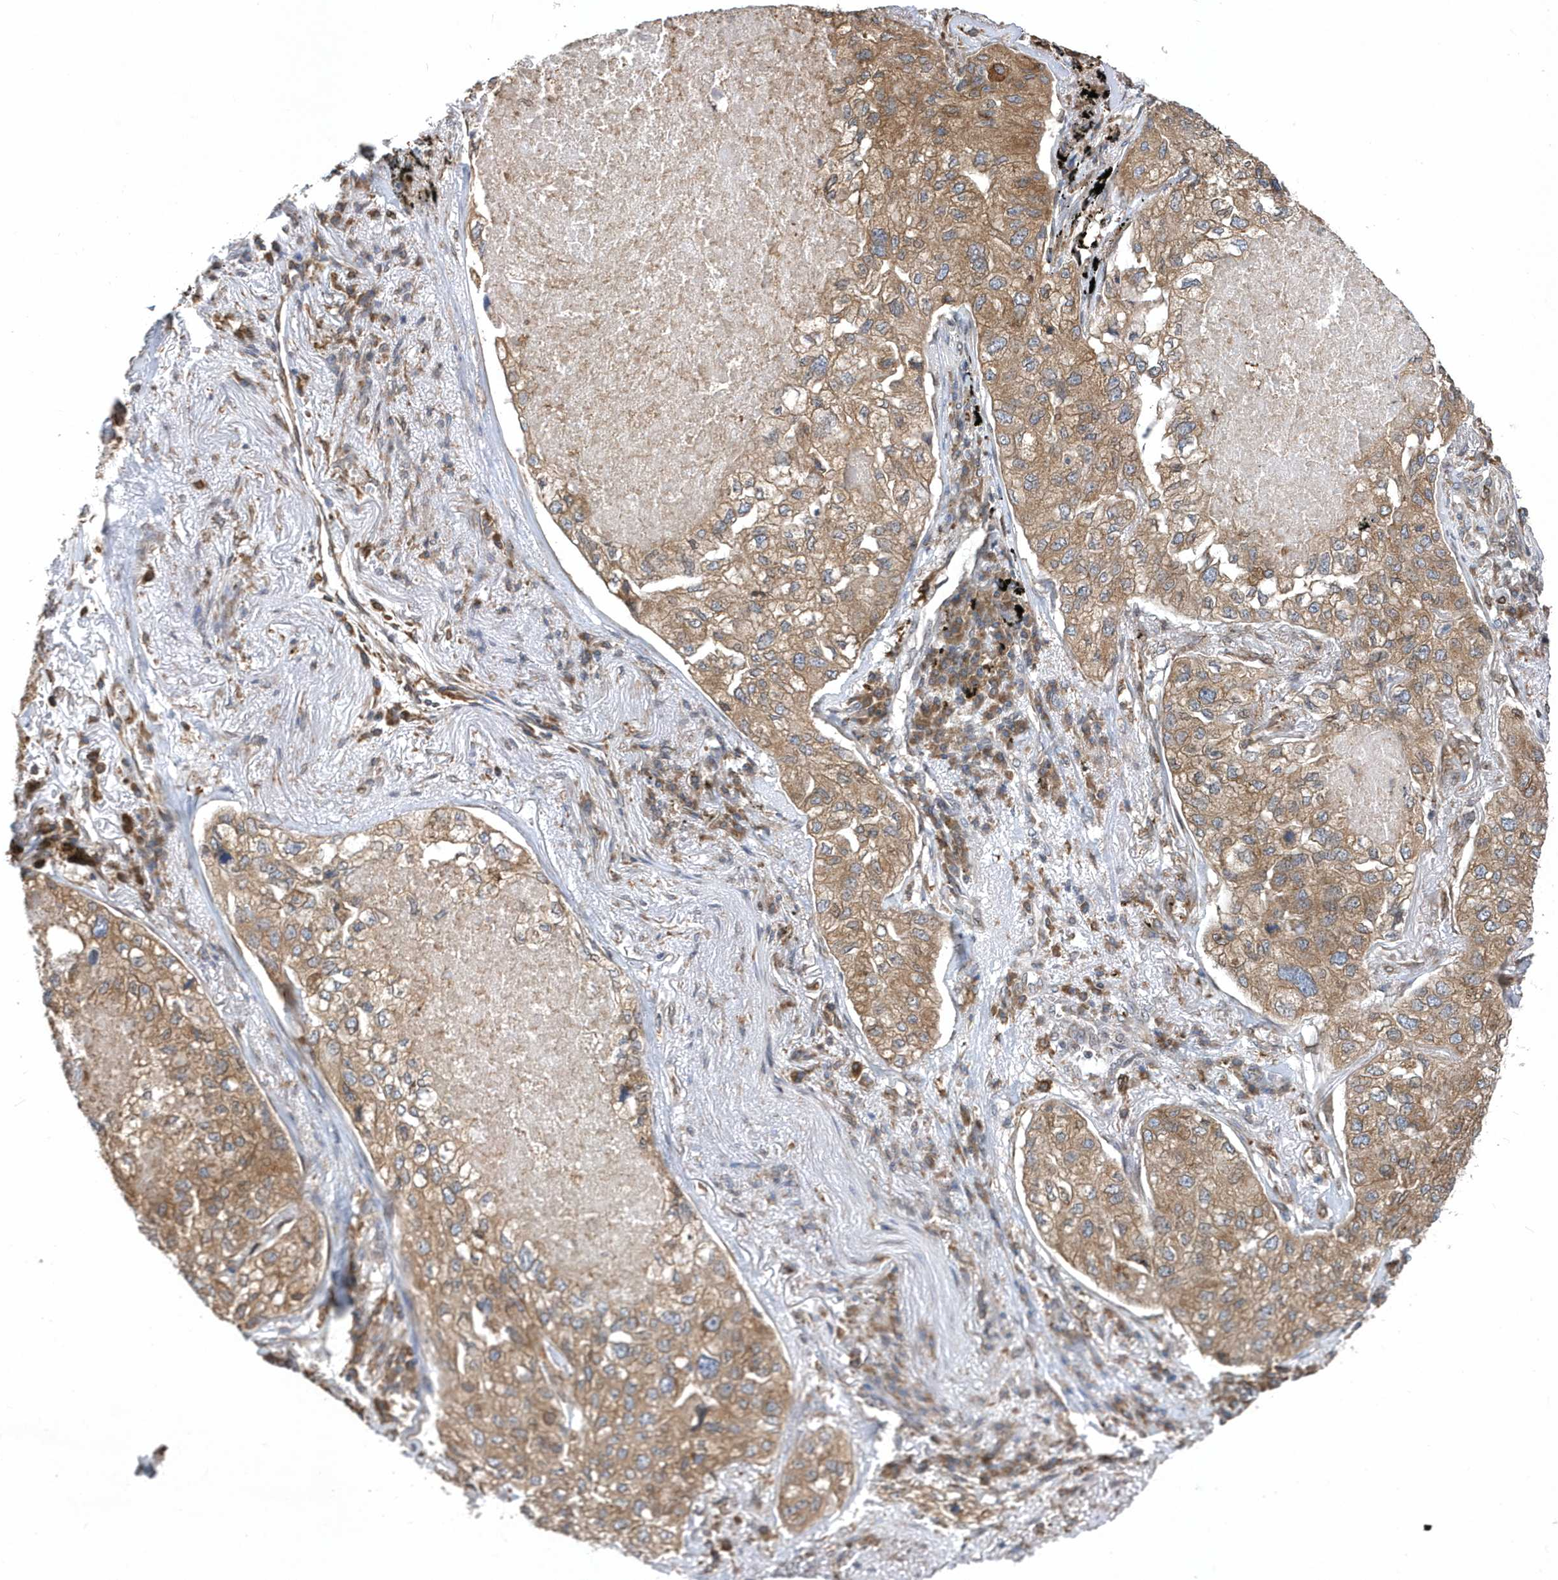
{"staining": {"intensity": "moderate", "quantity": ">75%", "location": "cytoplasmic/membranous"}, "tissue": "lung cancer", "cell_type": "Tumor cells", "image_type": "cancer", "snomed": [{"axis": "morphology", "description": "Adenocarcinoma, NOS"}, {"axis": "topography", "description": "Lung"}], "caption": "Immunohistochemical staining of lung adenocarcinoma displays moderate cytoplasmic/membranous protein expression in about >75% of tumor cells.", "gene": "VAMP7", "patient": {"sex": "male", "age": 65}}